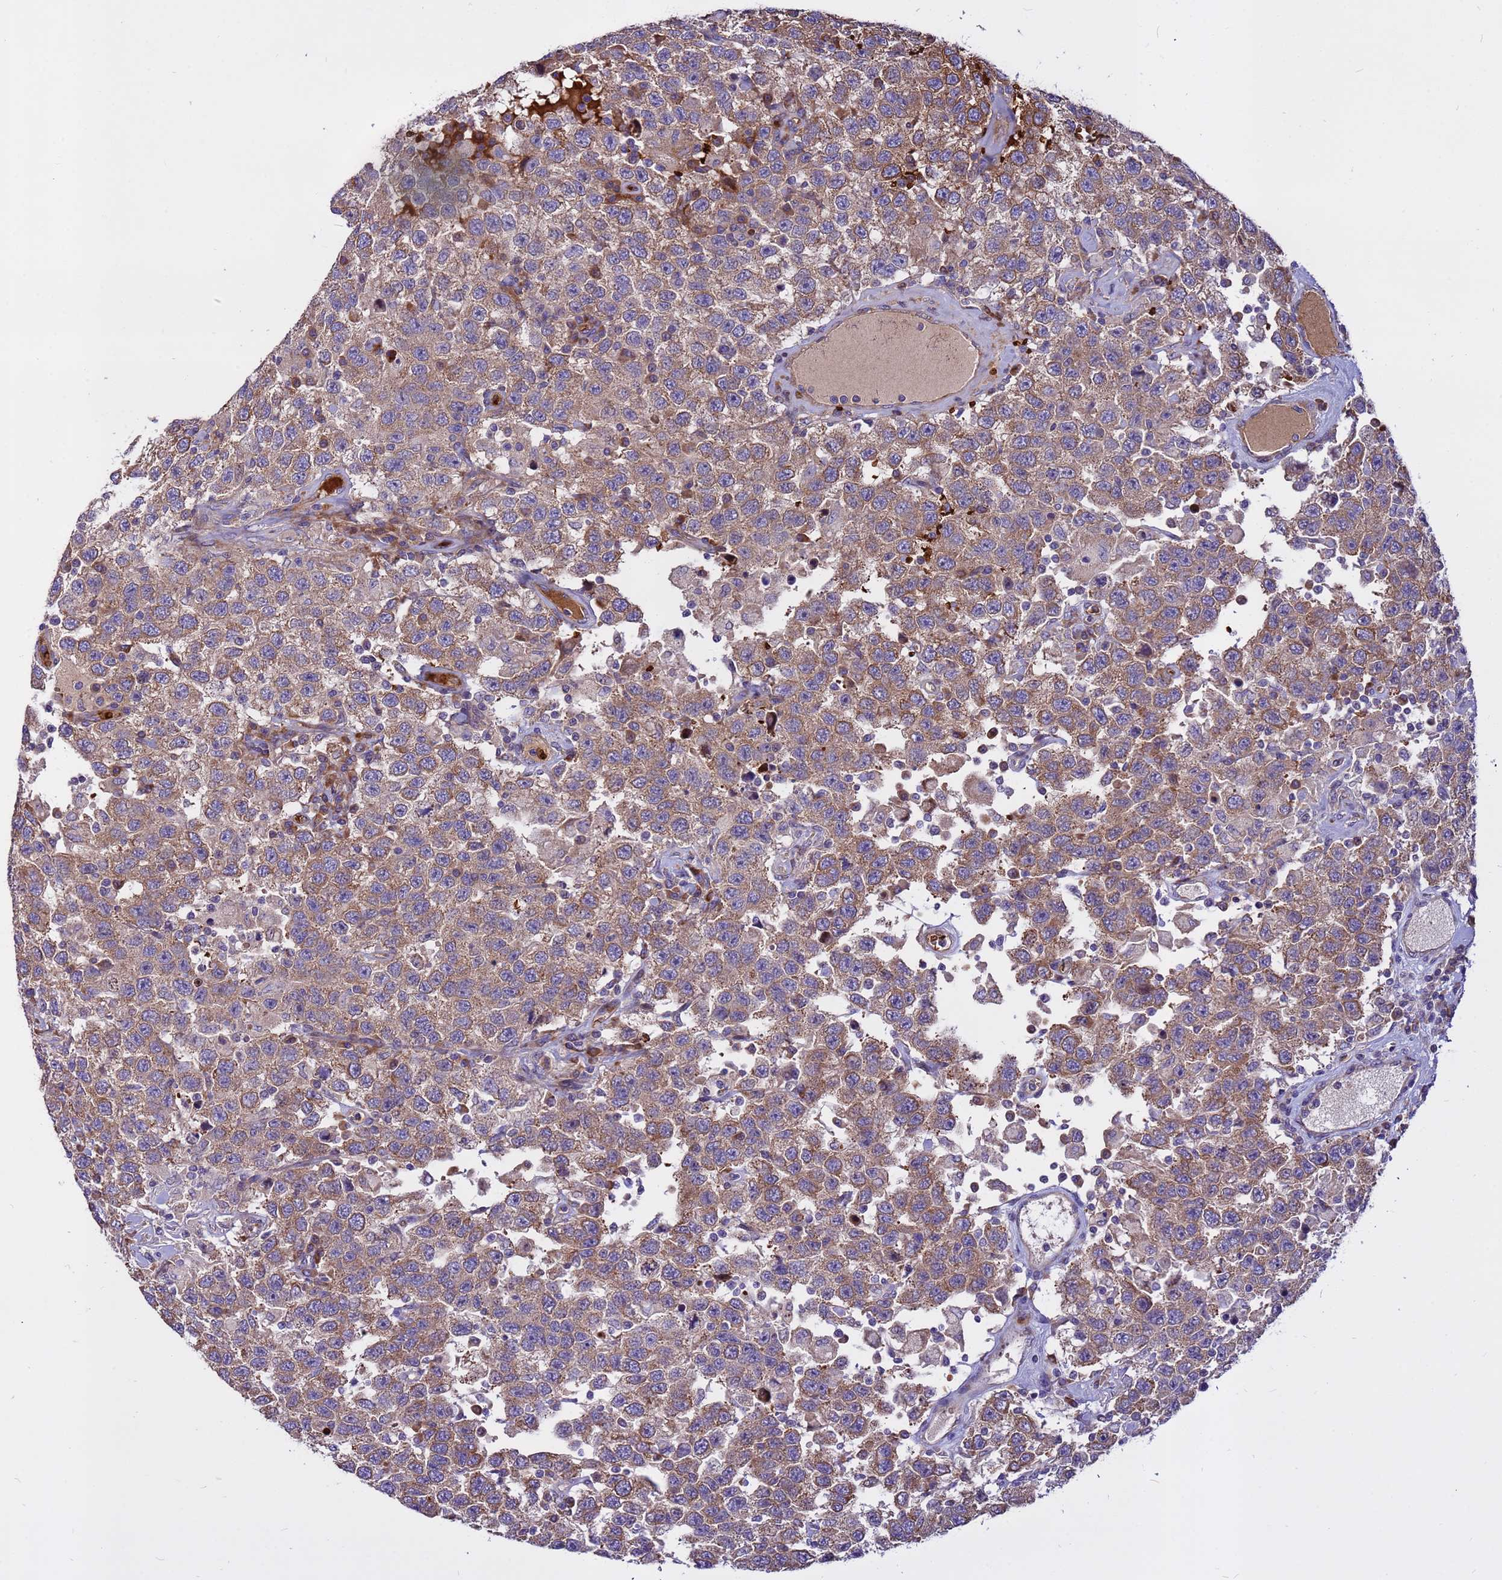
{"staining": {"intensity": "moderate", "quantity": "25%-75%", "location": "cytoplasmic/membranous"}, "tissue": "testis cancer", "cell_type": "Tumor cells", "image_type": "cancer", "snomed": [{"axis": "morphology", "description": "Seminoma, NOS"}, {"axis": "topography", "description": "Testis"}], "caption": "Protein expression analysis of seminoma (testis) shows moderate cytoplasmic/membranous staining in approximately 25%-75% of tumor cells.", "gene": "ZNF669", "patient": {"sex": "male", "age": 41}}